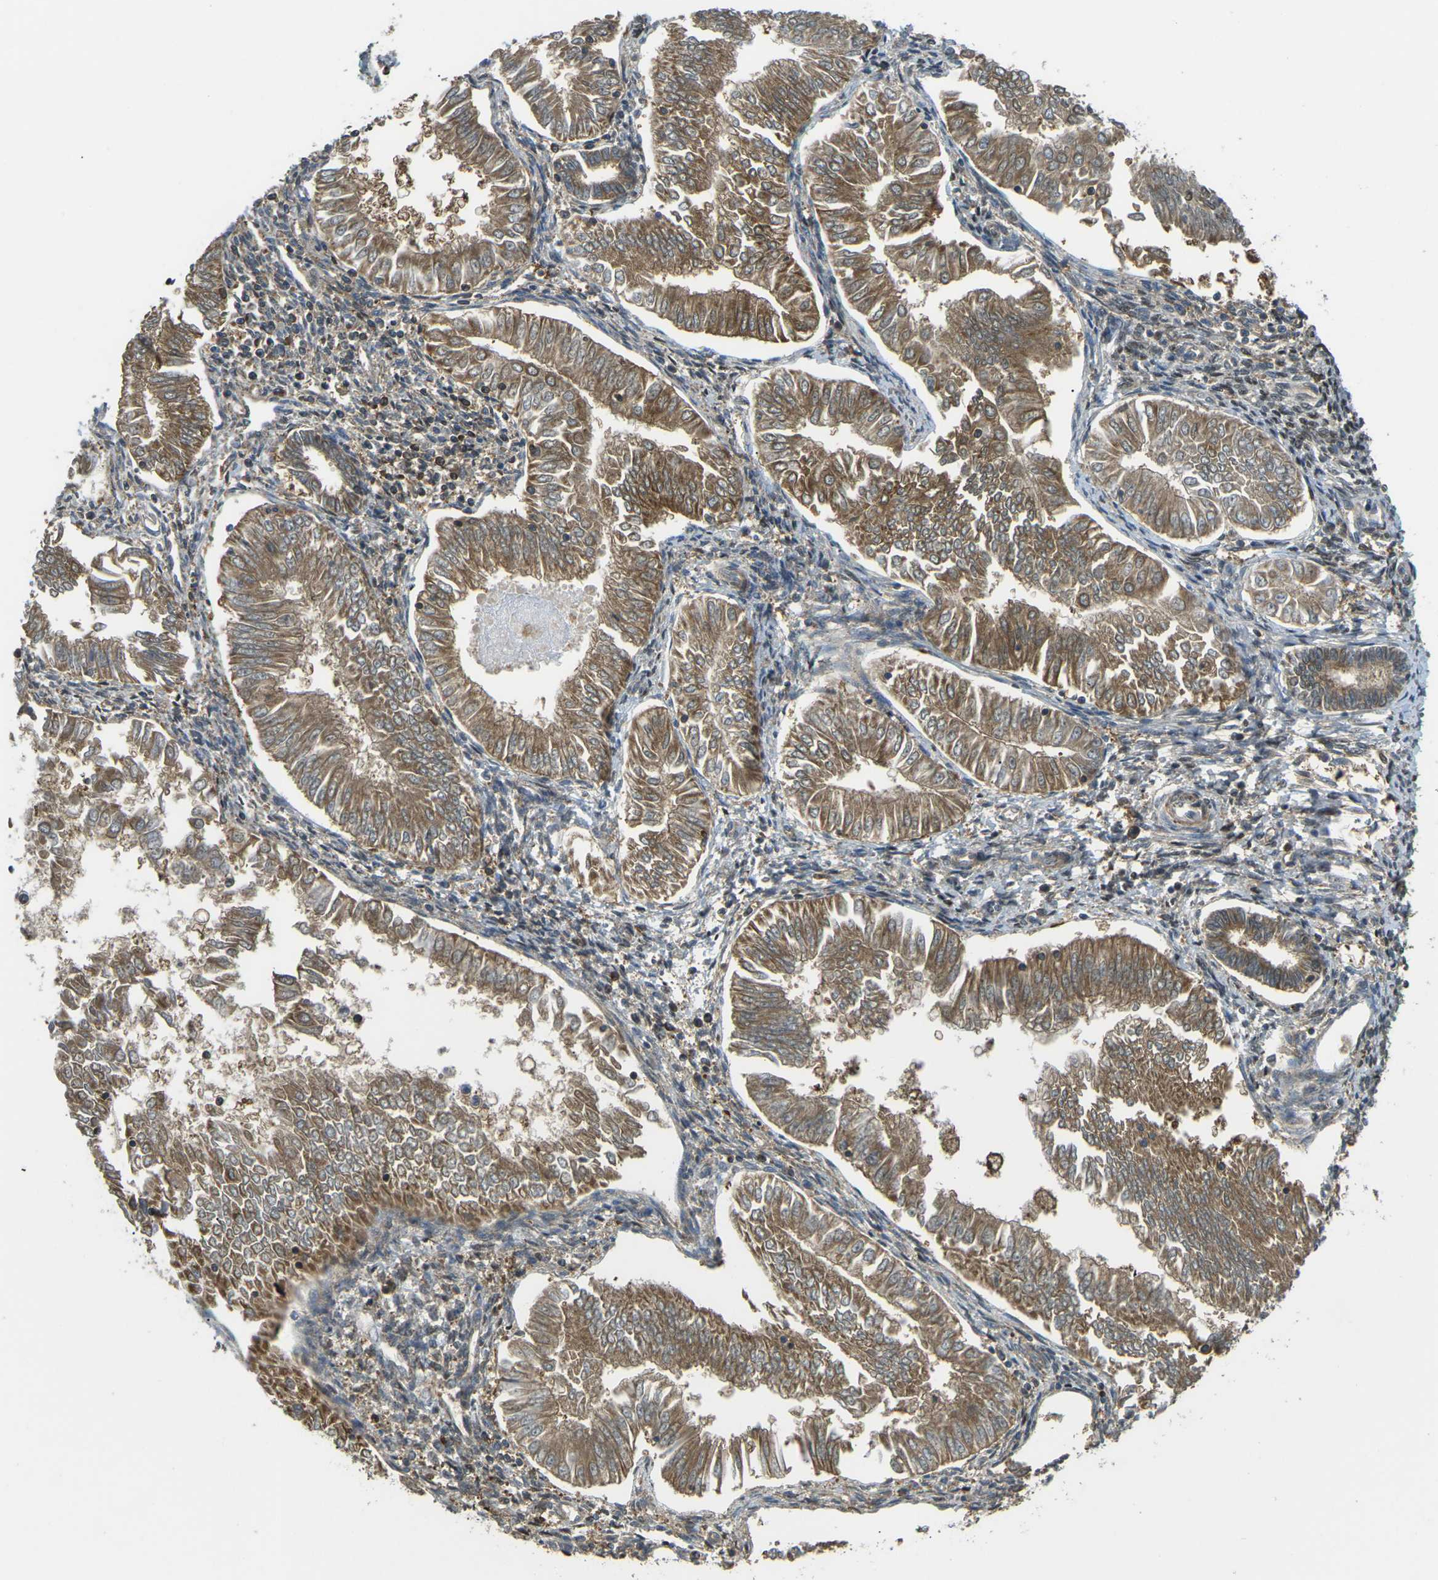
{"staining": {"intensity": "moderate", "quantity": ">75%", "location": "cytoplasmic/membranous"}, "tissue": "endometrial cancer", "cell_type": "Tumor cells", "image_type": "cancer", "snomed": [{"axis": "morphology", "description": "Adenocarcinoma, NOS"}, {"axis": "topography", "description": "Endometrium"}], "caption": "The image exhibits immunohistochemical staining of endometrial adenocarcinoma. There is moderate cytoplasmic/membranous expression is present in approximately >75% of tumor cells.", "gene": "PIEZO2", "patient": {"sex": "female", "age": 53}}